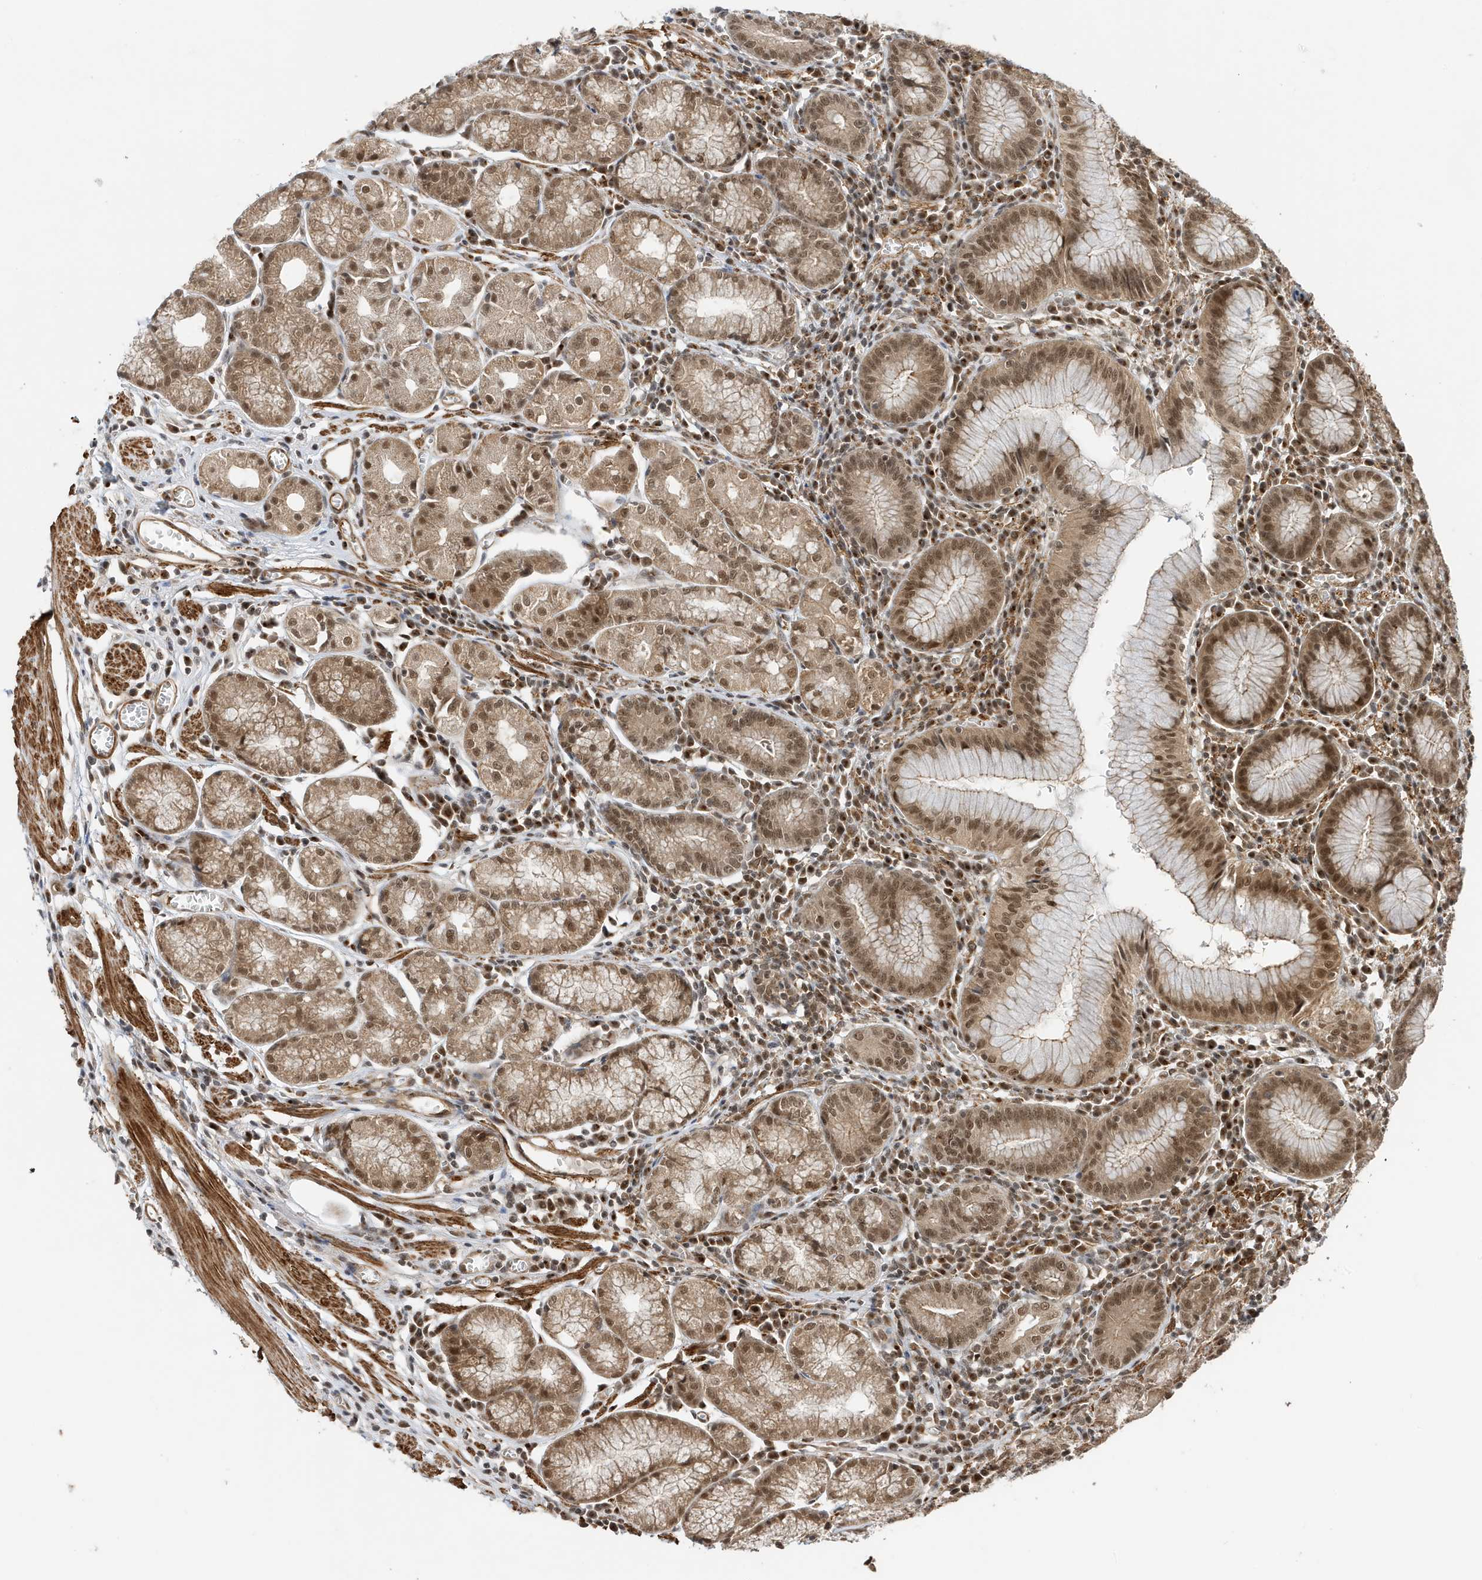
{"staining": {"intensity": "moderate", "quantity": ">75%", "location": "cytoplasmic/membranous,nuclear"}, "tissue": "stomach", "cell_type": "Glandular cells", "image_type": "normal", "snomed": [{"axis": "morphology", "description": "Normal tissue, NOS"}, {"axis": "topography", "description": "Stomach"}], "caption": "Immunohistochemical staining of unremarkable stomach displays medium levels of moderate cytoplasmic/membranous,nuclear staining in about >75% of glandular cells.", "gene": "MAST3", "patient": {"sex": "male", "age": 55}}